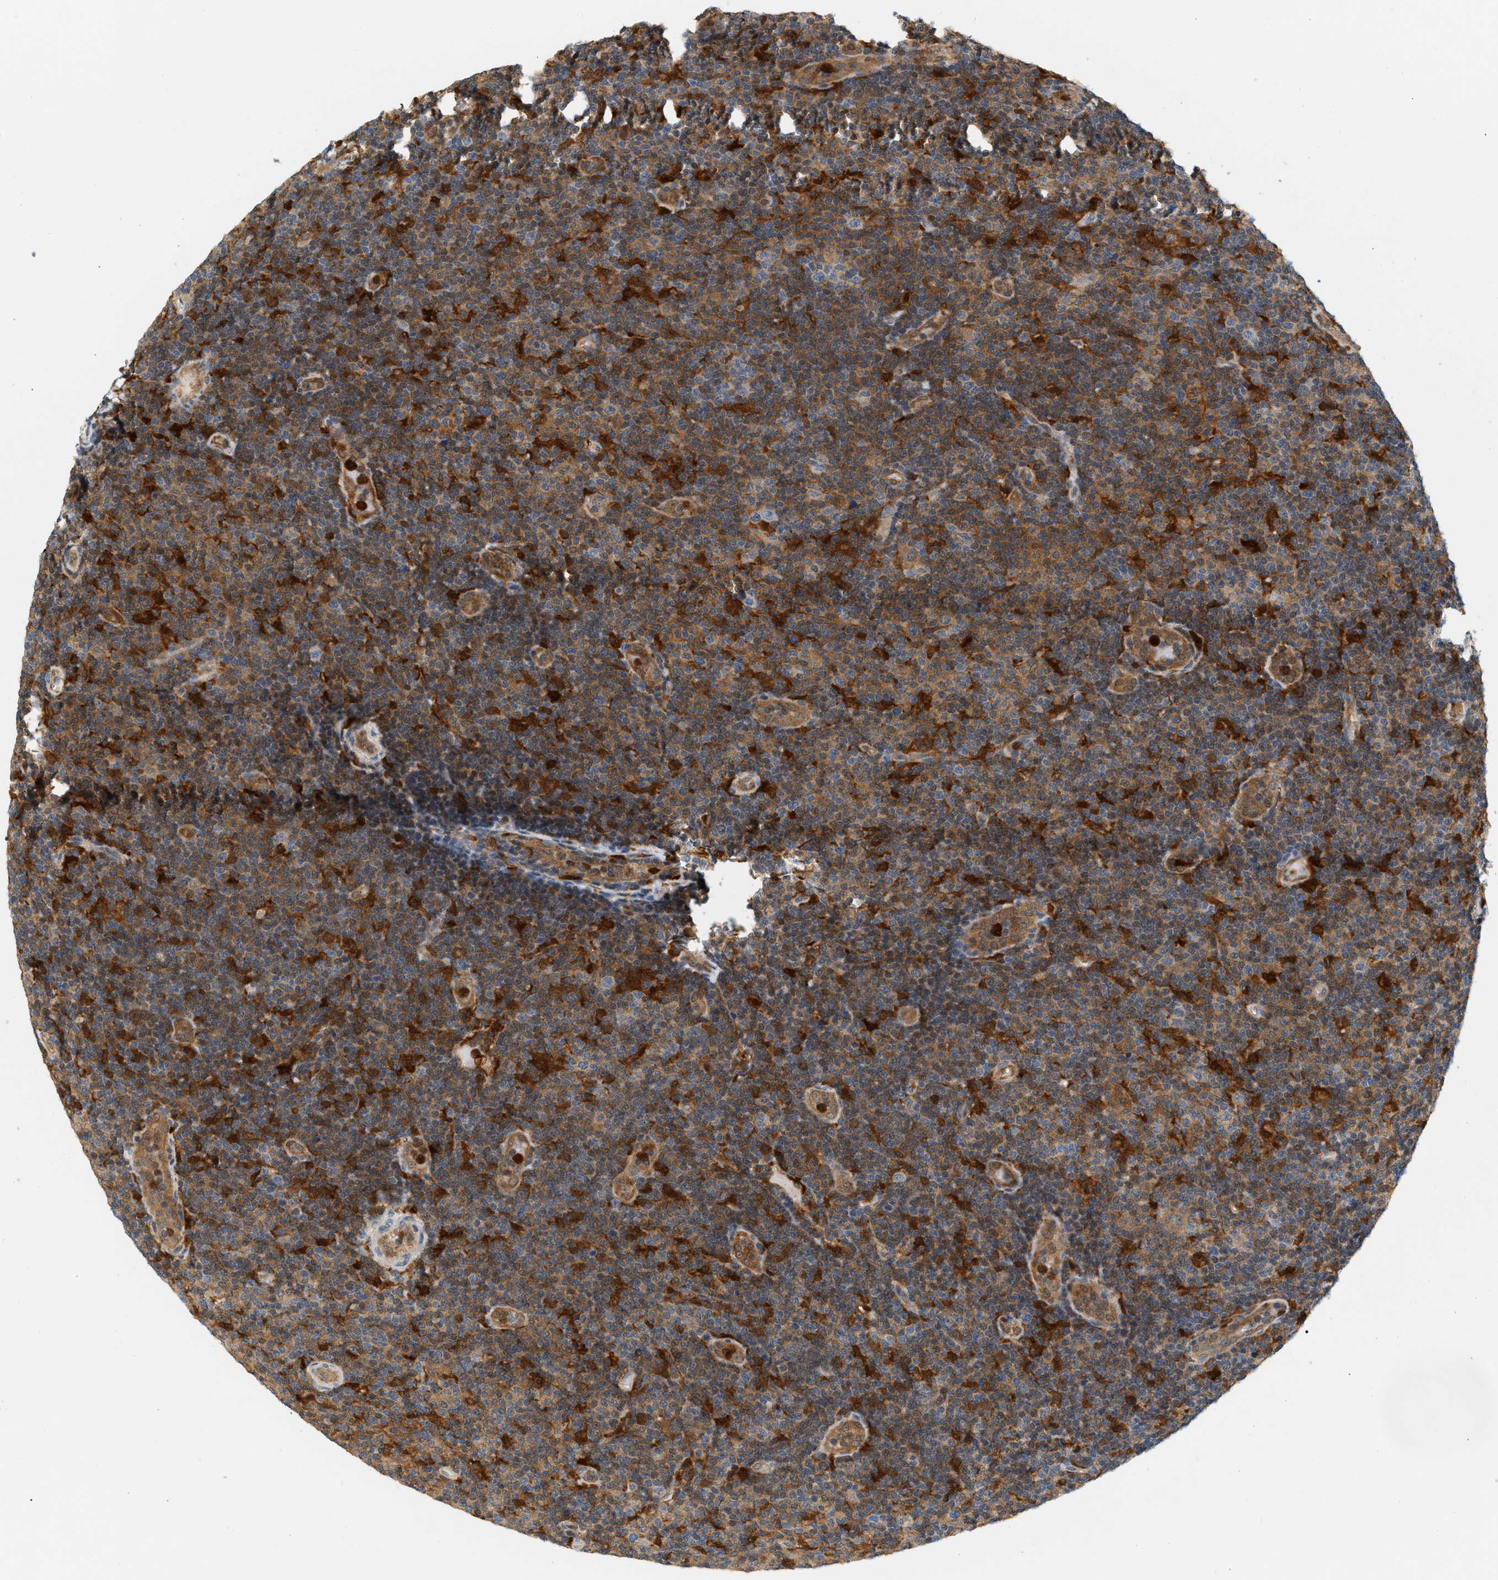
{"staining": {"intensity": "moderate", "quantity": "25%-75%", "location": "cytoplasmic/membranous"}, "tissue": "lymphoma", "cell_type": "Tumor cells", "image_type": "cancer", "snomed": [{"axis": "morphology", "description": "Malignant lymphoma, non-Hodgkin's type, Low grade"}, {"axis": "topography", "description": "Lymph node"}], "caption": "Moderate cytoplasmic/membranous positivity is appreciated in approximately 25%-75% of tumor cells in low-grade malignant lymphoma, non-Hodgkin's type. The staining was performed using DAB, with brown indicating positive protein expression. Nuclei are stained blue with hematoxylin.", "gene": "PYCARD", "patient": {"sex": "male", "age": 83}}